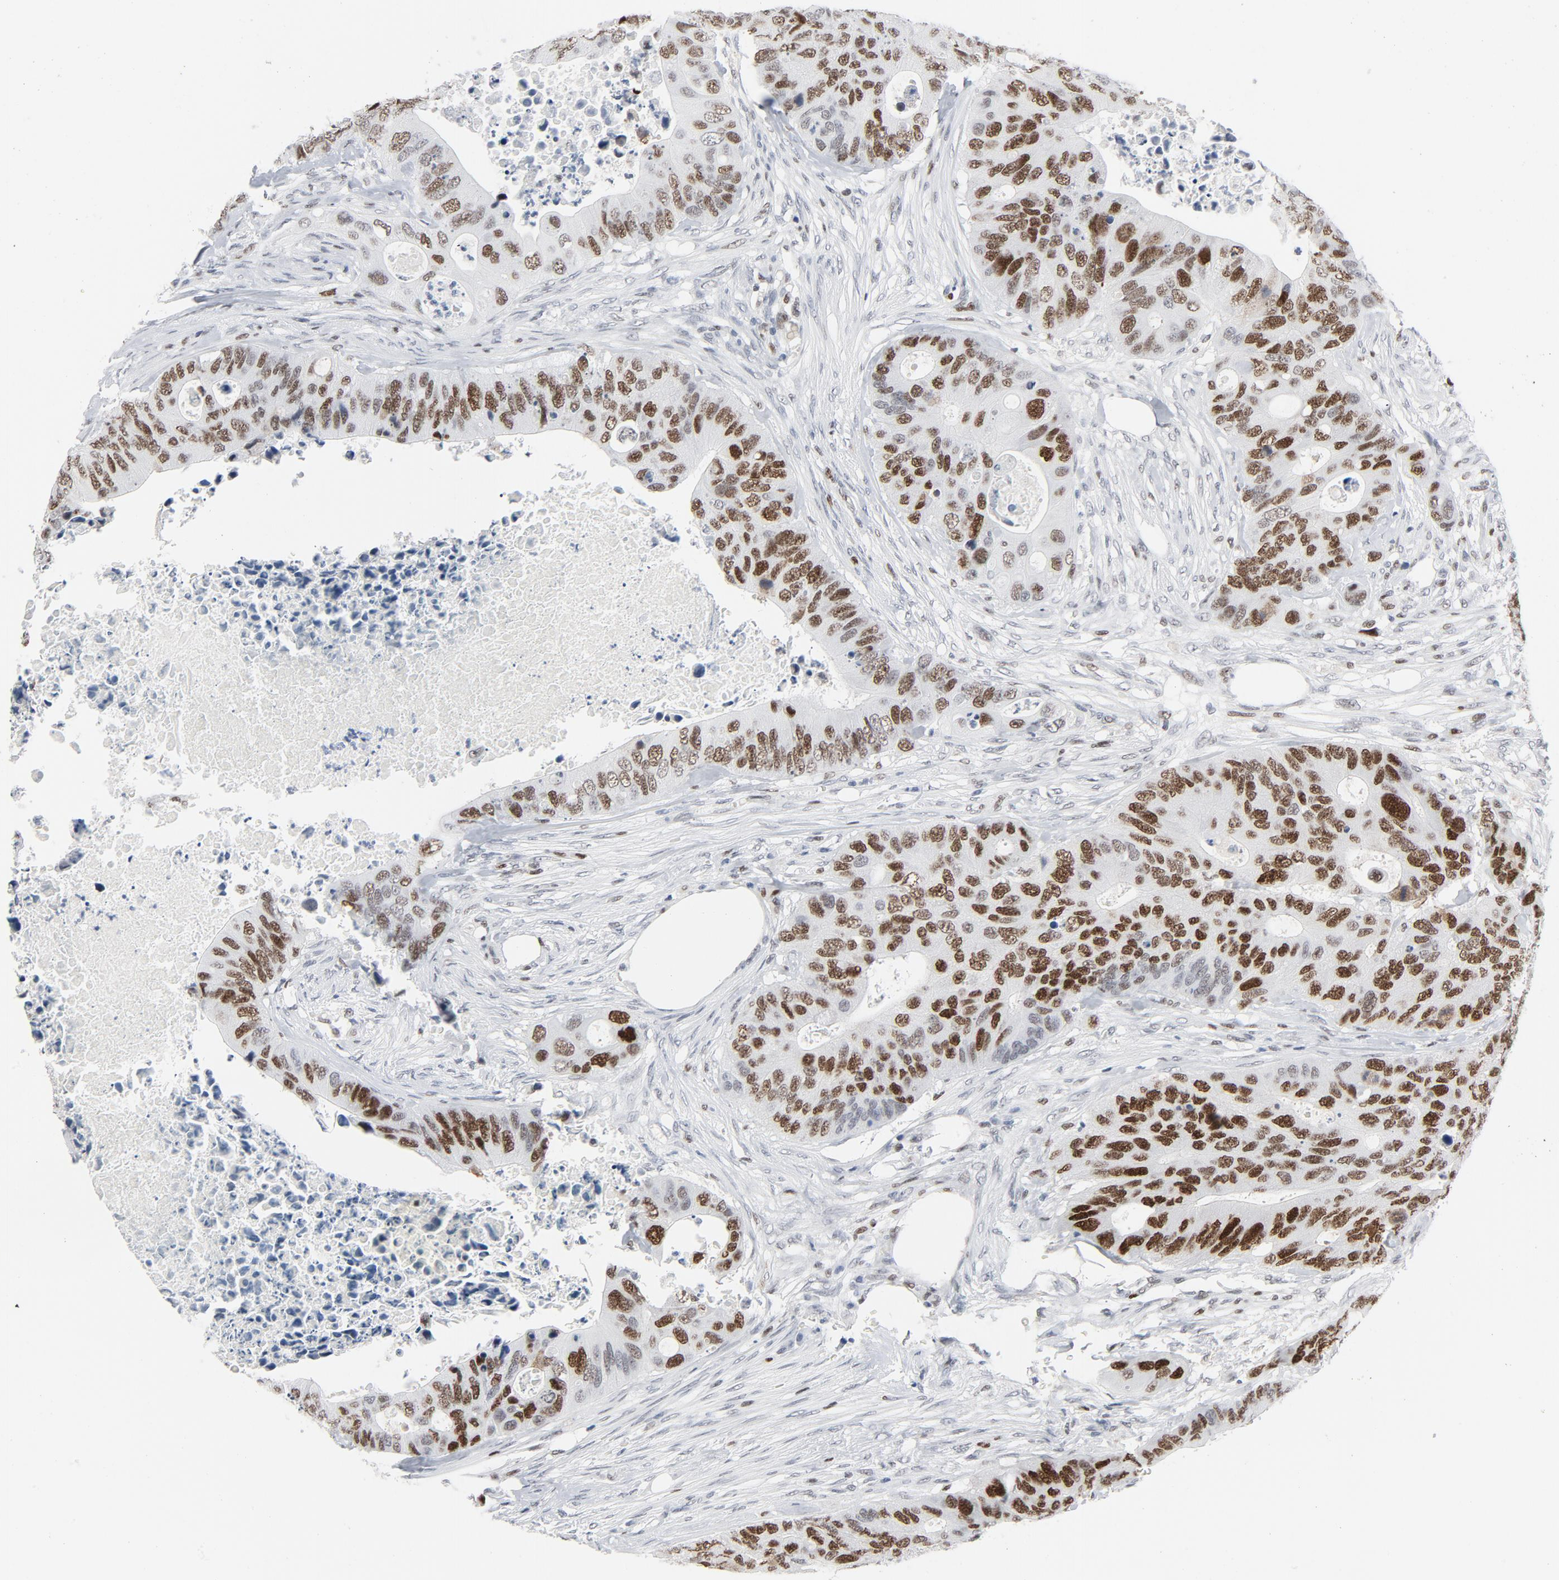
{"staining": {"intensity": "moderate", "quantity": "25%-75%", "location": "nuclear"}, "tissue": "colorectal cancer", "cell_type": "Tumor cells", "image_type": "cancer", "snomed": [{"axis": "morphology", "description": "Adenocarcinoma, NOS"}, {"axis": "topography", "description": "Colon"}], "caption": "A high-resolution image shows immunohistochemistry (IHC) staining of colorectal cancer, which reveals moderate nuclear expression in approximately 25%-75% of tumor cells. Nuclei are stained in blue.", "gene": "POLD1", "patient": {"sex": "male", "age": 71}}